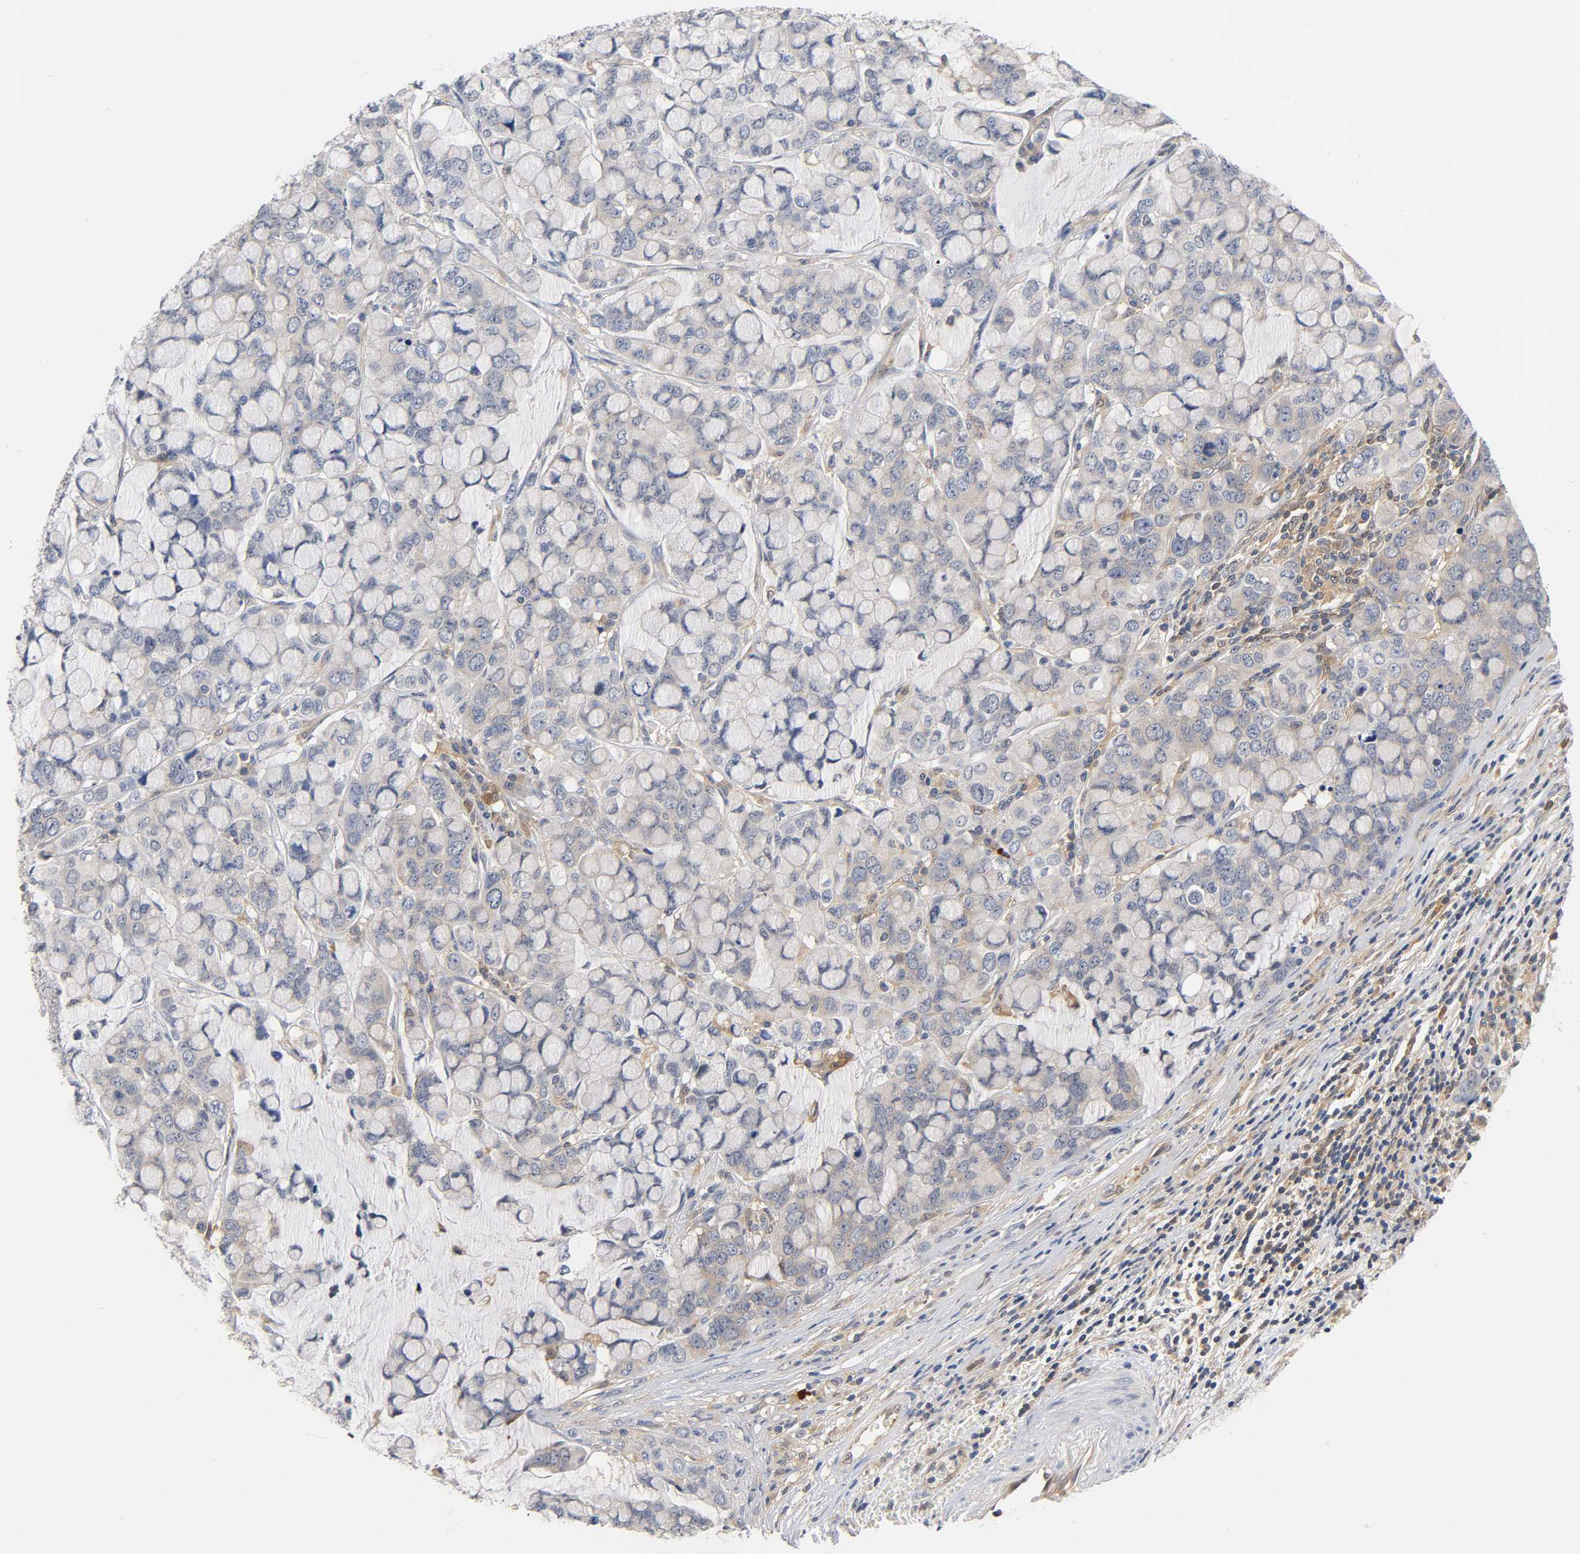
{"staining": {"intensity": "weak", "quantity": ">75%", "location": "cytoplasmic/membranous"}, "tissue": "stomach cancer", "cell_type": "Tumor cells", "image_type": "cancer", "snomed": [{"axis": "morphology", "description": "Adenocarcinoma, NOS"}, {"axis": "topography", "description": "Stomach, lower"}], "caption": "Stomach cancer tissue demonstrates weak cytoplasmic/membranous staining in approximately >75% of tumor cells", "gene": "FYN", "patient": {"sex": "male", "age": 84}}